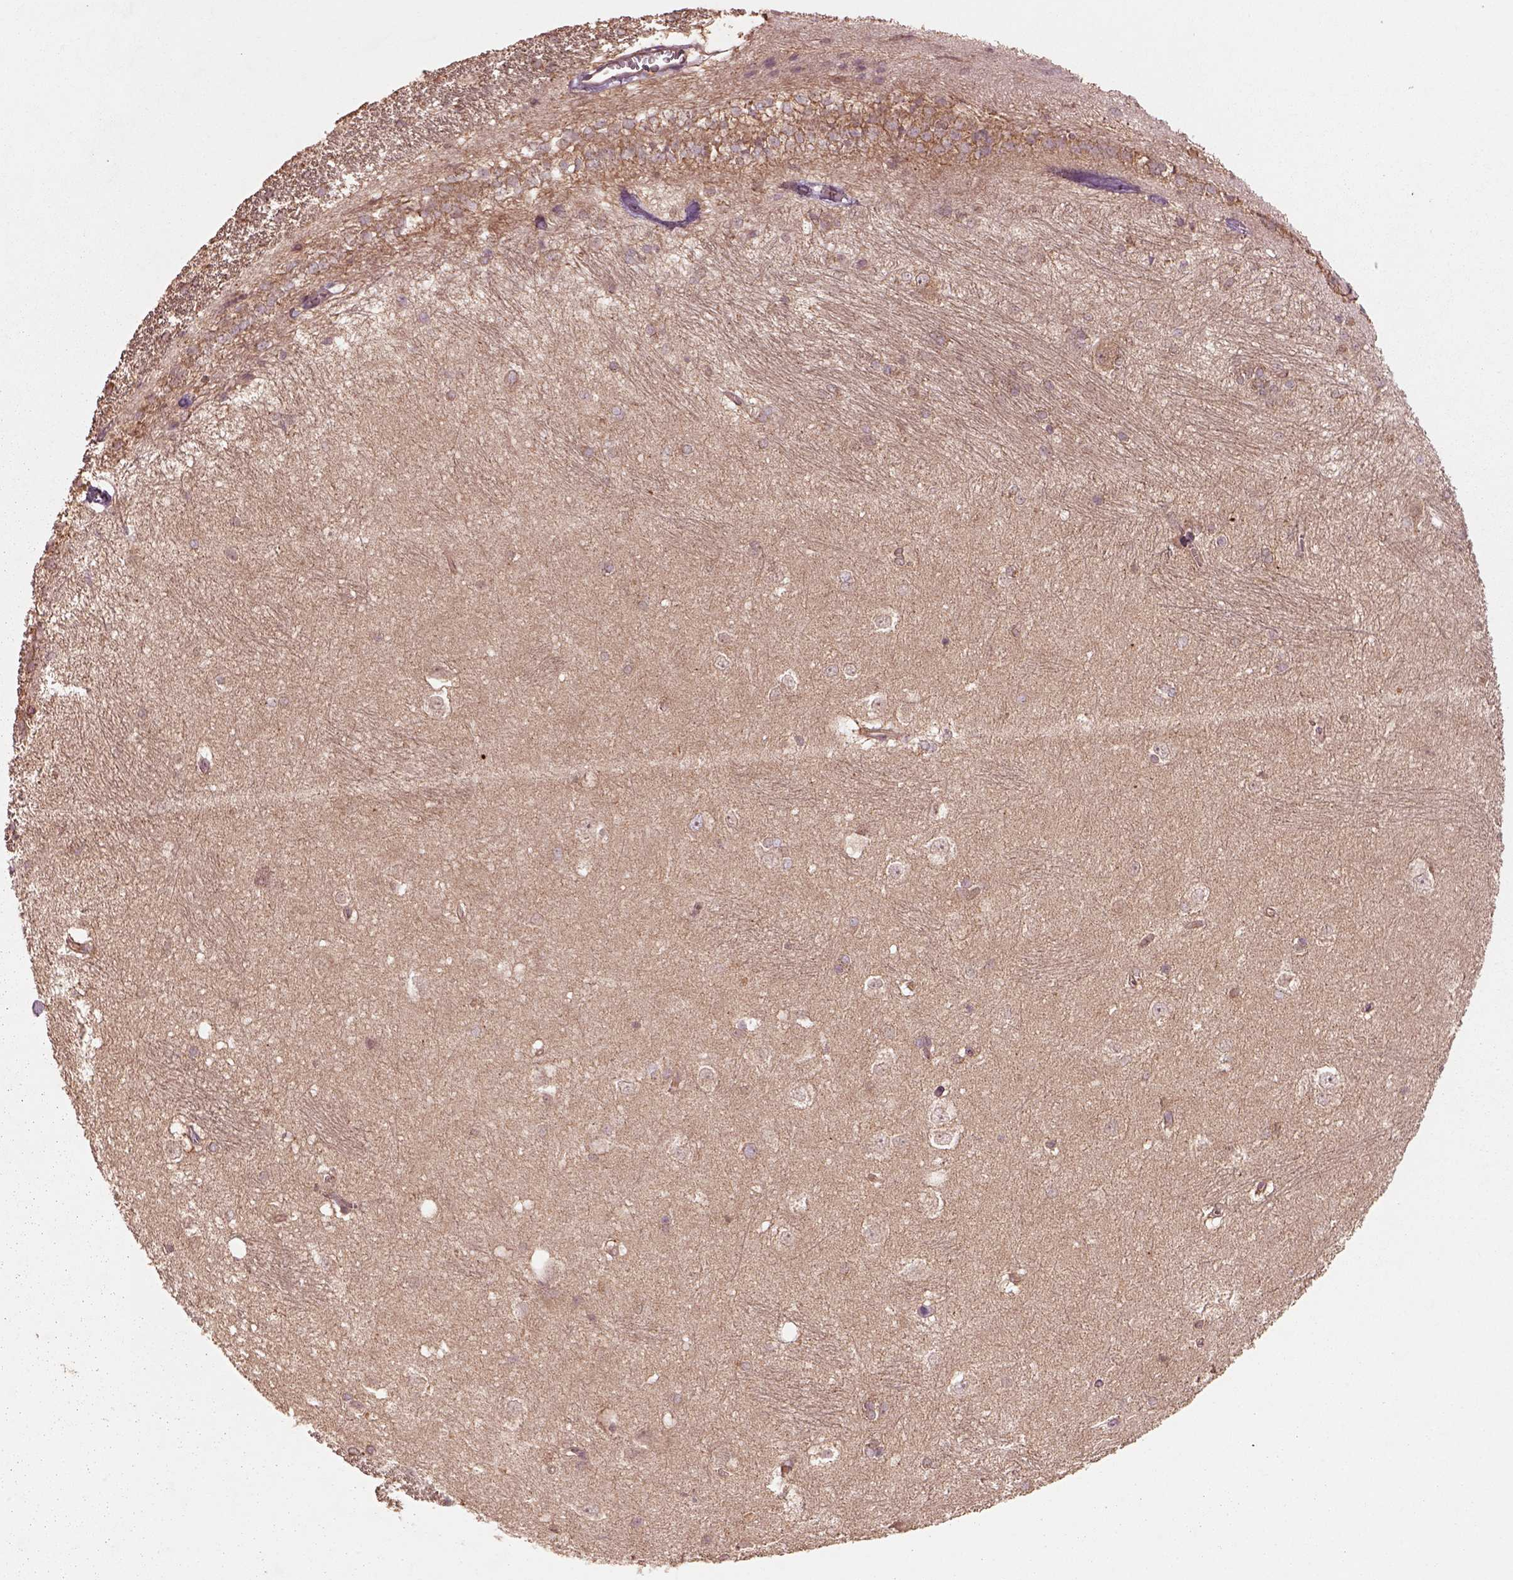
{"staining": {"intensity": "weak", "quantity": "25%-75%", "location": "cytoplasmic/membranous"}, "tissue": "hippocampus", "cell_type": "Glial cells", "image_type": "normal", "snomed": [{"axis": "morphology", "description": "Normal tissue, NOS"}, {"axis": "topography", "description": "Cerebral cortex"}, {"axis": "topography", "description": "Hippocampus"}], "caption": "A low amount of weak cytoplasmic/membranous staining is appreciated in about 25%-75% of glial cells in normal hippocampus. (DAB (3,3'-diaminobenzidine) = brown stain, brightfield microscopy at high magnification).", "gene": "TRADD", "patient": {"sex": "female", "age": 19}}